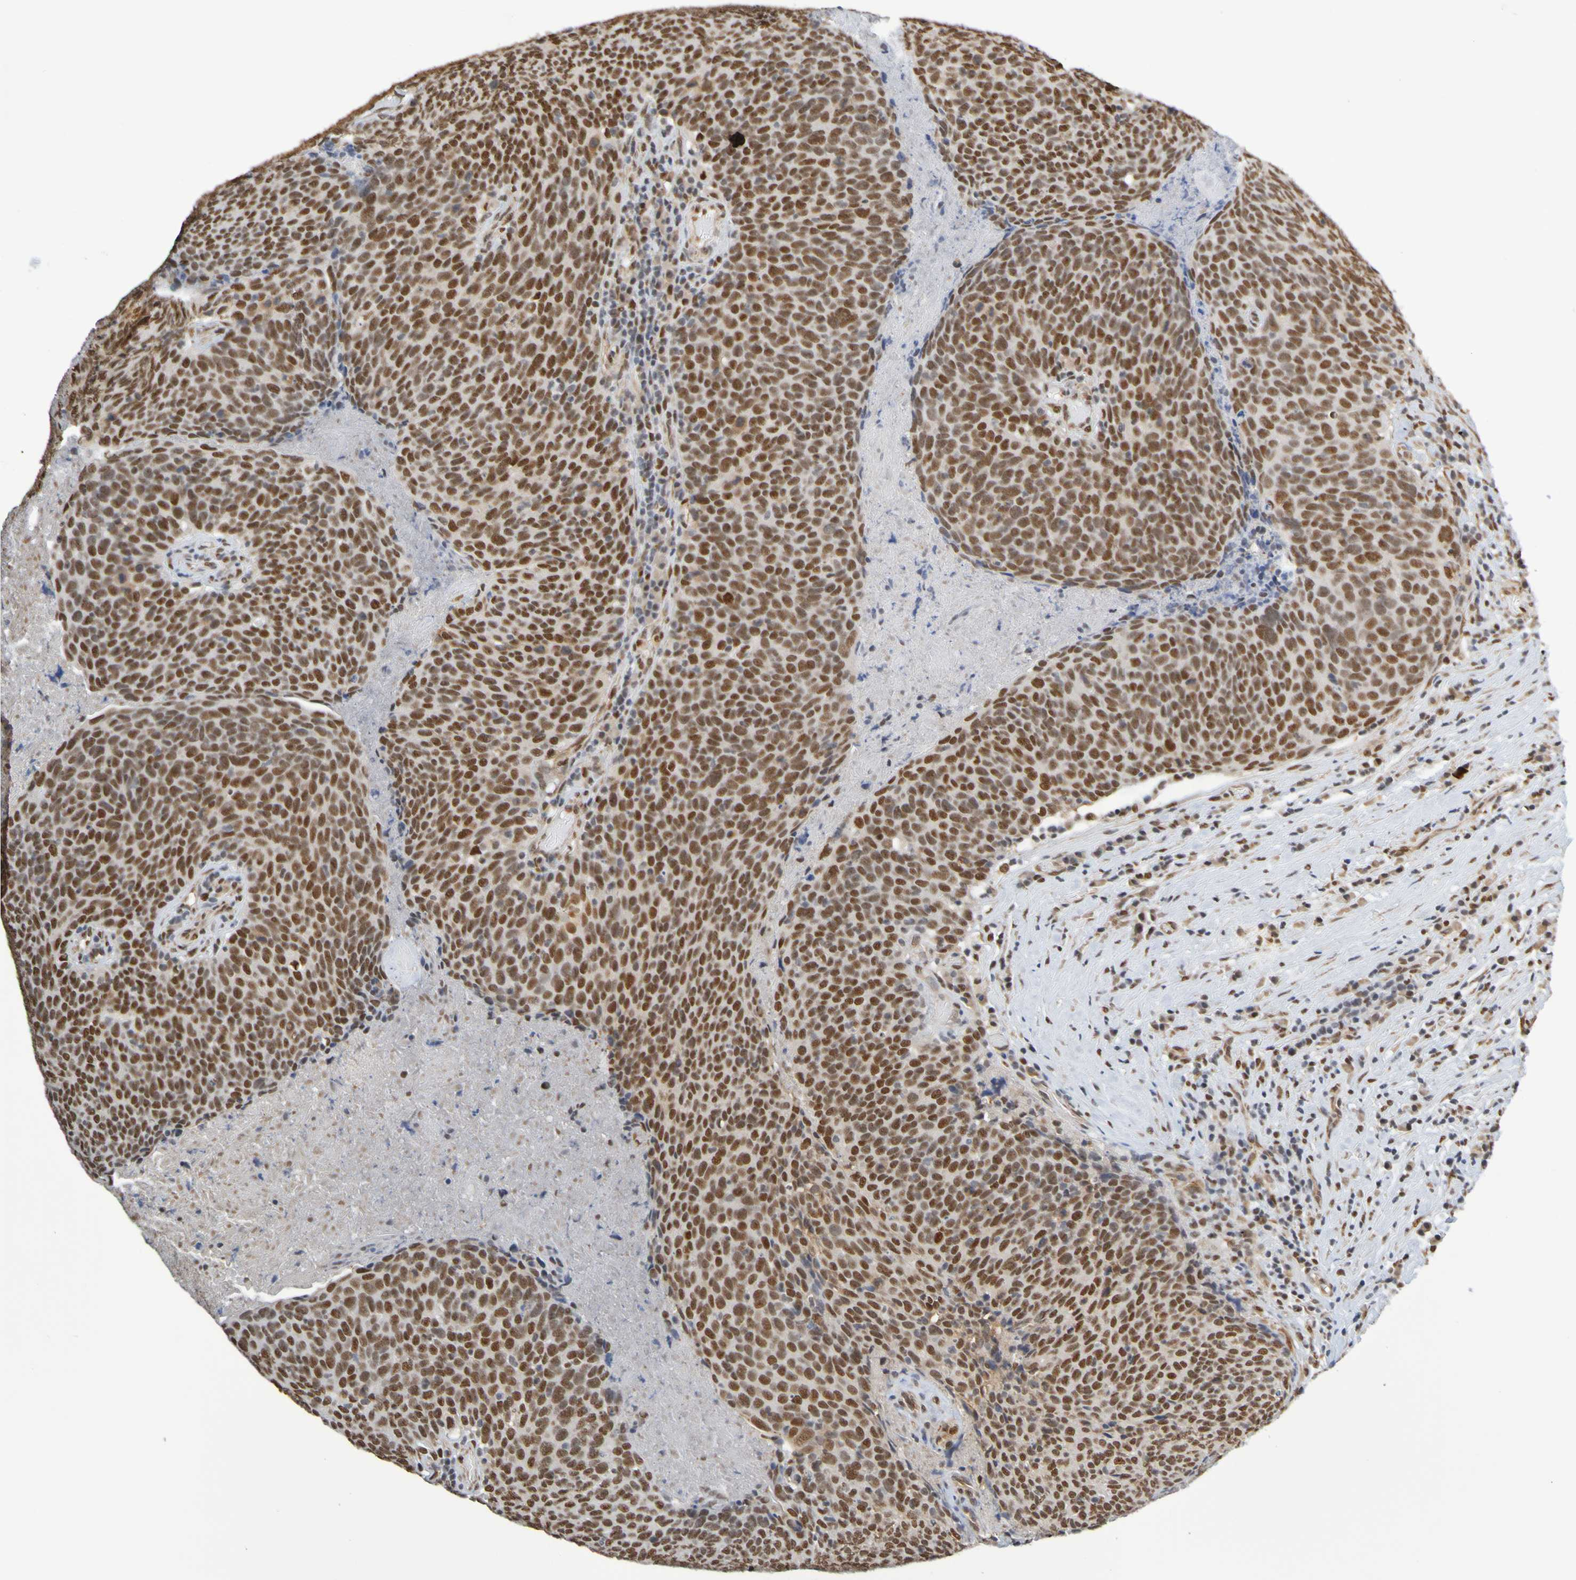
{"staining": {"intensity": "strong", "quantity": ">75%", "location": "nuclear"}, "tissue": "head and neck cancer", "cell_type": "Tumor cells", "image_type": "cancer", "snomed": [{"axis": "morphology", "description": "Squamous cell carcinoma, NOS"}, {"axis": "morphology", "description": "Squamous cell carcinoma, metastatic, NOS"}, {"axis": "topography", "description": "Lymph node"}, {"axis": "topography", "description": "Head-Neck"}], "caption": "This is an image of immunohistochemistry staining of head and neck cancer, which shows strong staining in the nuclear of tumor cells.", "gene": "HDAC2", "patient": {"sex": "male", "age": 62}}